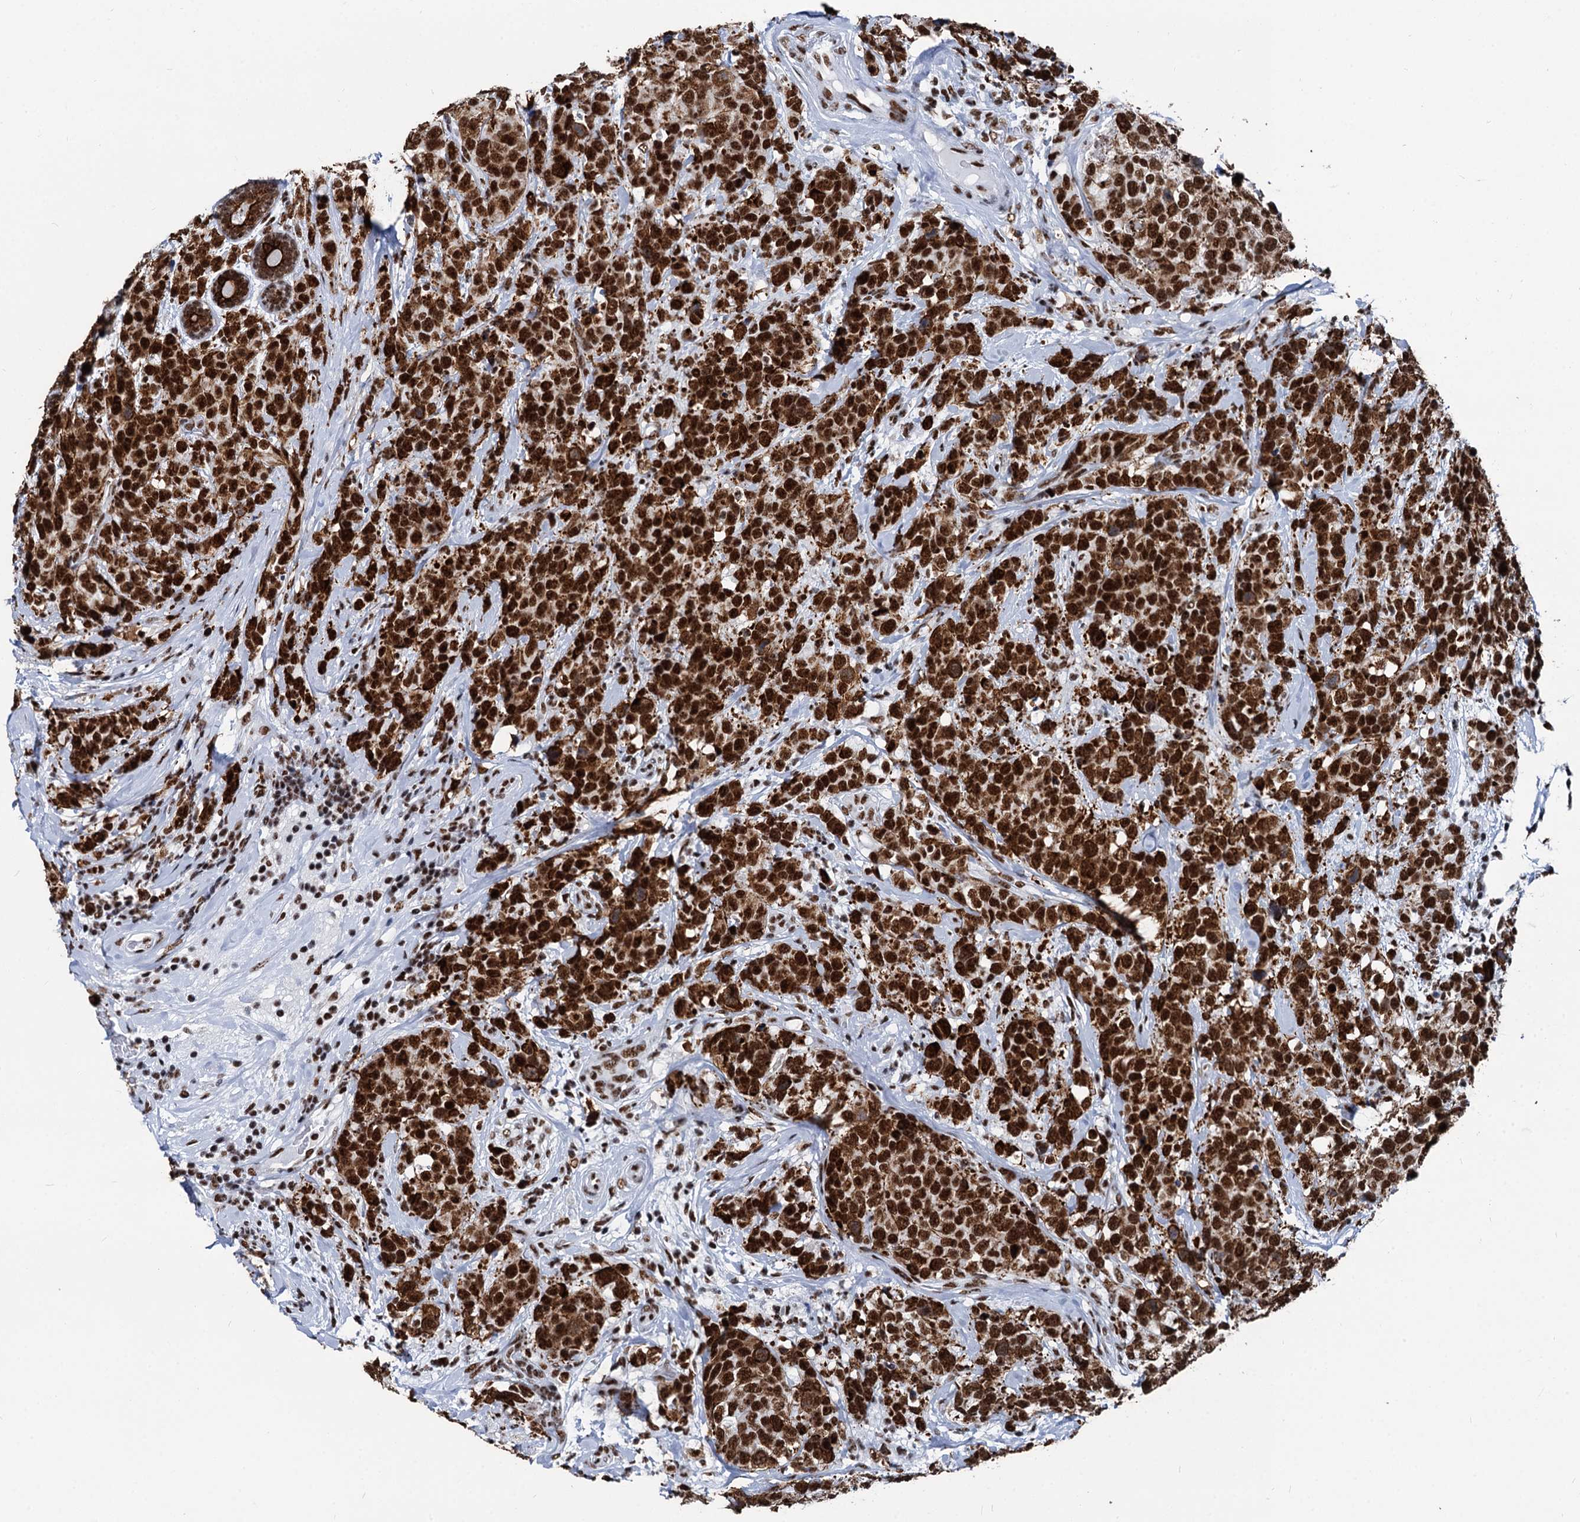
{"staining": {"intensity": "strong", "quantity": ">75%", "location": "nuclear"}, "tissue": "breast cancer", "cell_type": "Tumor cells", "image_type": "cancer", "snomed": [{"axis": "morphology", "description": "Lobular carcinoma"}, {"axis": "topography", "description": "Breast"}], "caption": "Immunohistochemical staining of human lobular carcinoma (breast) reveals strong nuclear protein staining in about >75% of tumor cells. (Brightfield microscopy of DAB IHC at high magnification).", "gene": "DDX23", "patient": {"sex": "female", "age": 59}}